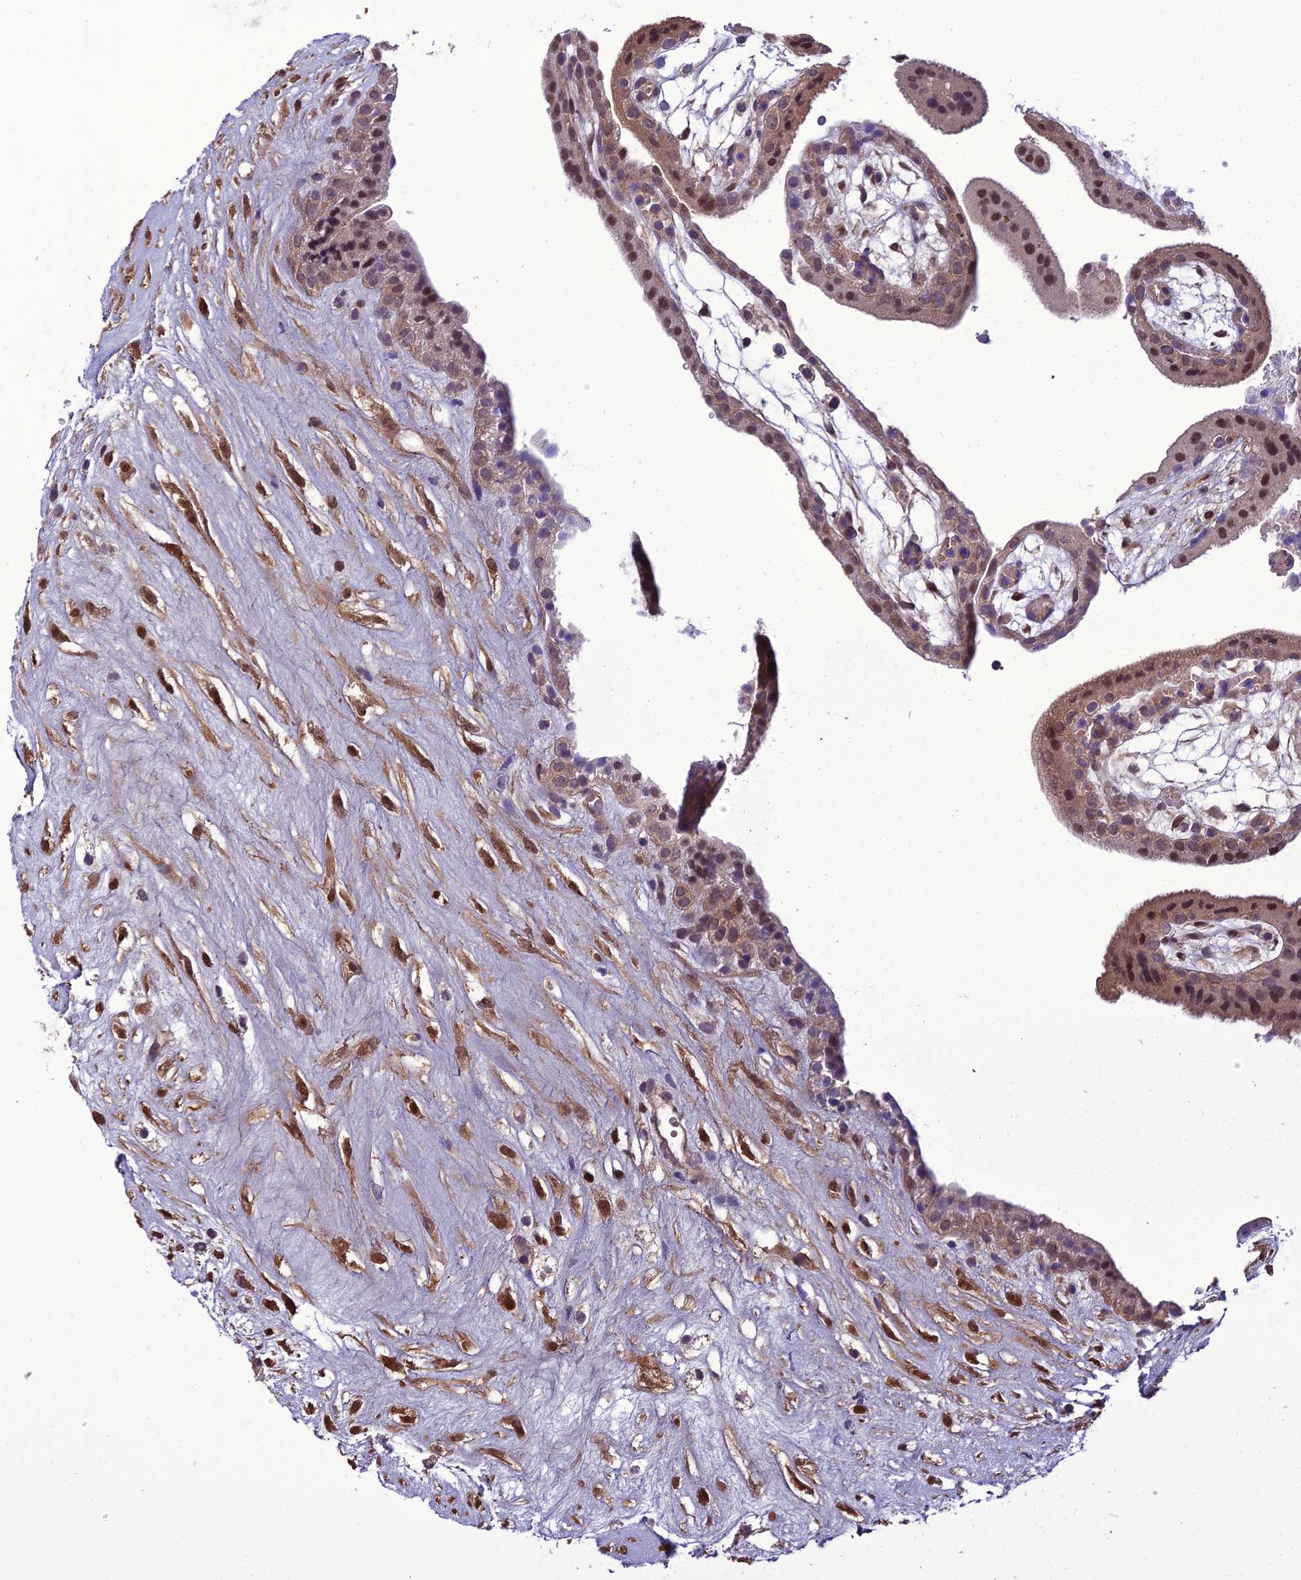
{"staining": {"intensity": "moderate", "quantity": ">75%", "location": "cytoplasmic/membranous,nuclear"}, "tissue": "placenta", "cell_type": "Decidual cells", "image_type": "normal", "snomed": [{"axis": "morphology", "description": "Normal tissue, NOS"}, {"axis": "topography", "description": "Placenta"}], "caption": "Protein staining of normal placenta reveals moderate cytoplasmic/membranous,nuclear expression in approximately >75% of decidual cells.", "gene": "BORCS6", "patient": {"sex": "female", "age": 18}}